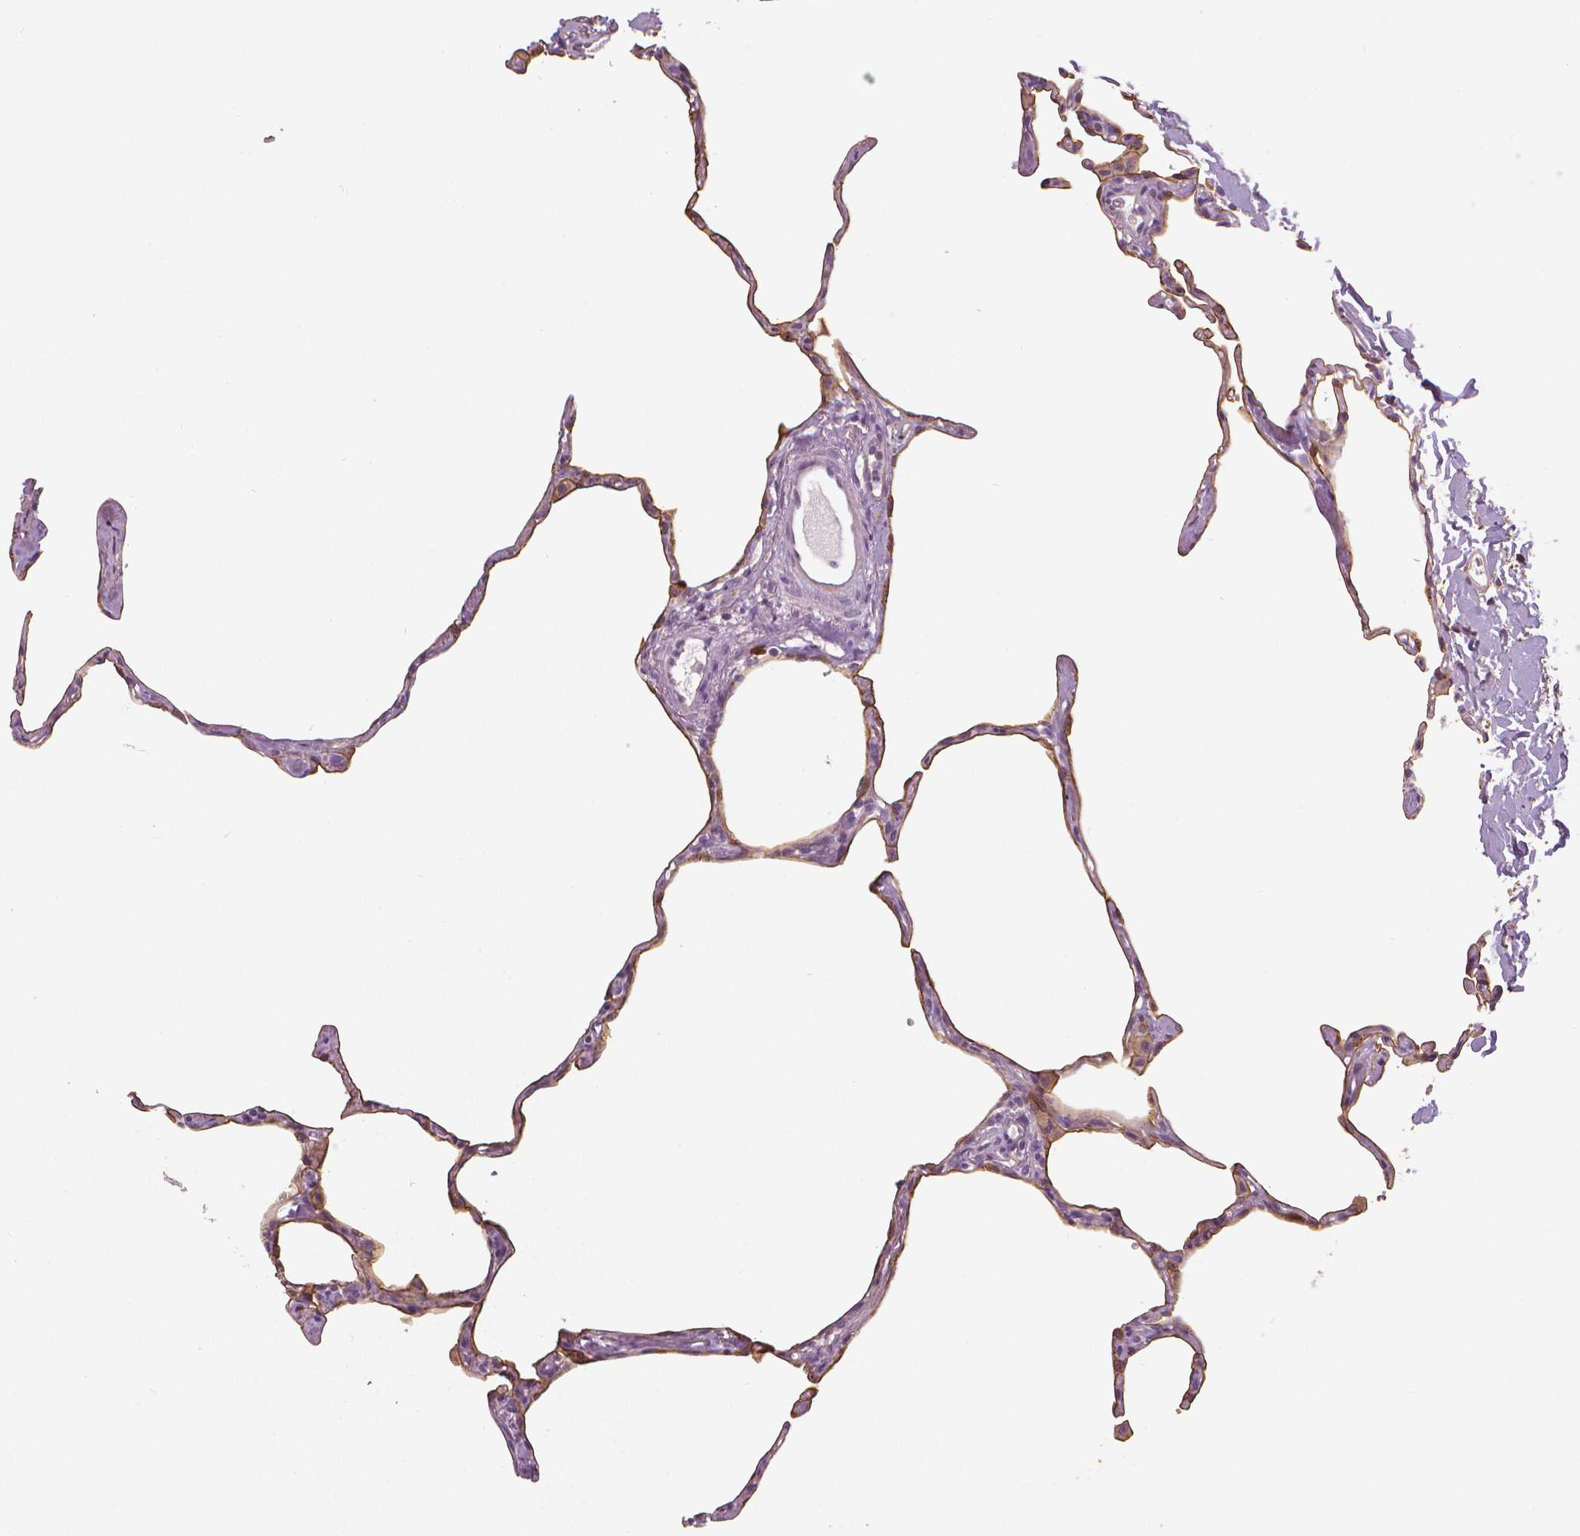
{"staining": {"intensity": "moderate", "quantity": "25%-75%", "location": "cytoplasmic/membranous"}, "tissue": "lung", "cell_type": "Alveolar cells", "image_type": "normal", "snomed": [{"axis": "morphology", "description": "Normal tissue, NOS"}, {"axis": "topography", "description": "Lung"}], "caption": "DAB (3,3'-diaminobenzidine) immunohistochemical staining of unremarkable human lung displays moderate cytoplasmic/membranous protein positivity in approximately 25%-75% of alveolar cells. Nuclei are stained in blue.", "gene": "MKI67", "patient": {"sex": "male", "age": 65}}